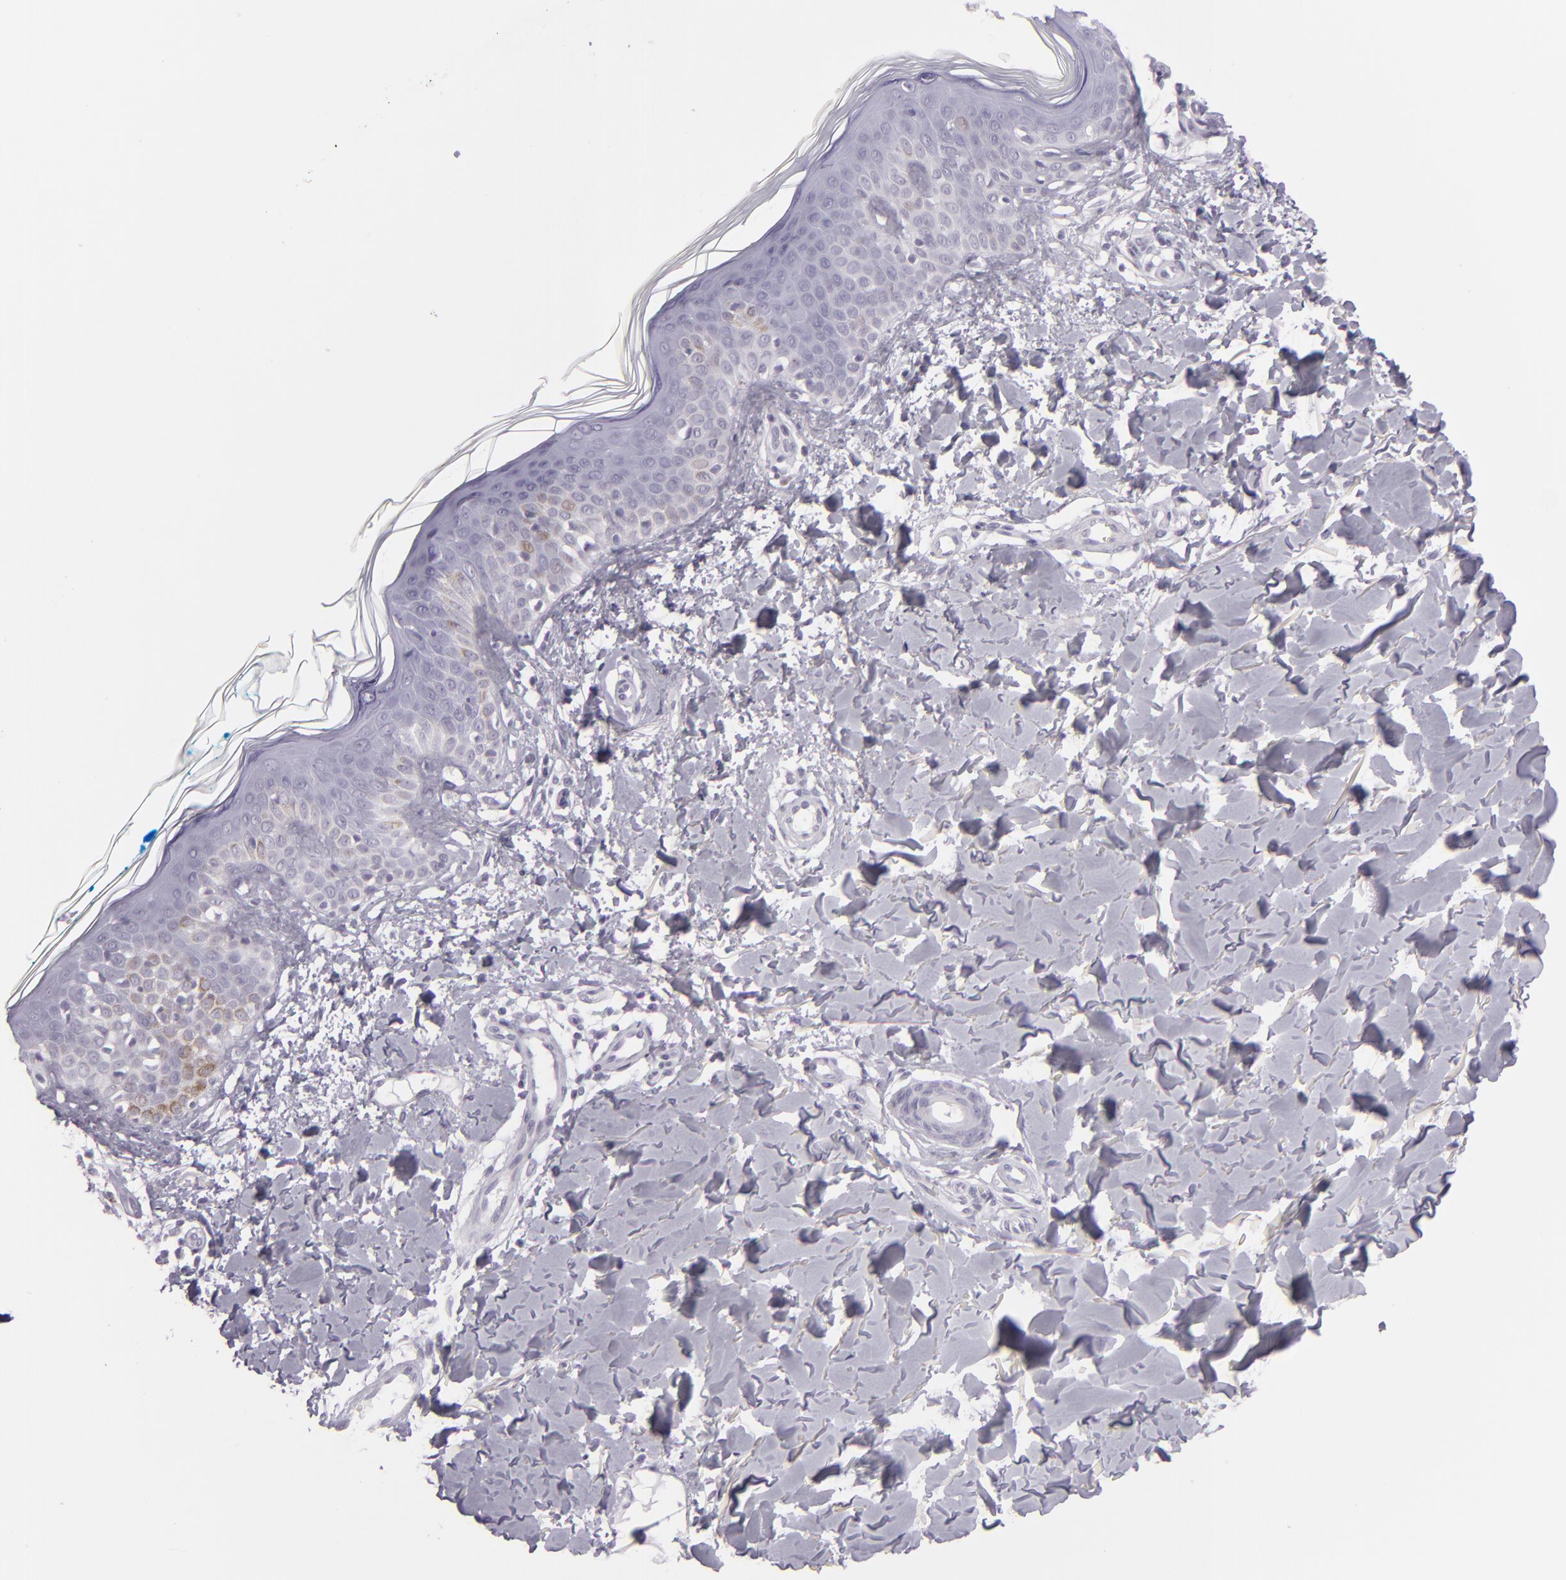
{"staining": {"intensity": "negative", "quantity": "none", "location": "none"}, "tissue": "skin", "cell_type": "Fibroblasts", "image_type": "normal", "snomed": [{"axis": "morphology", "description": "Normal tissue, NOS"}, {"axis": "topography", "description": "Skin"}], "caption": "There is no significant staining in fibroblasts of skin. (DAB (3,3'-diaminobenzidine) immunohistochemistry, high magnification).", "gene": "MCM3", "patient": {"sex": "male", "age": 32}}